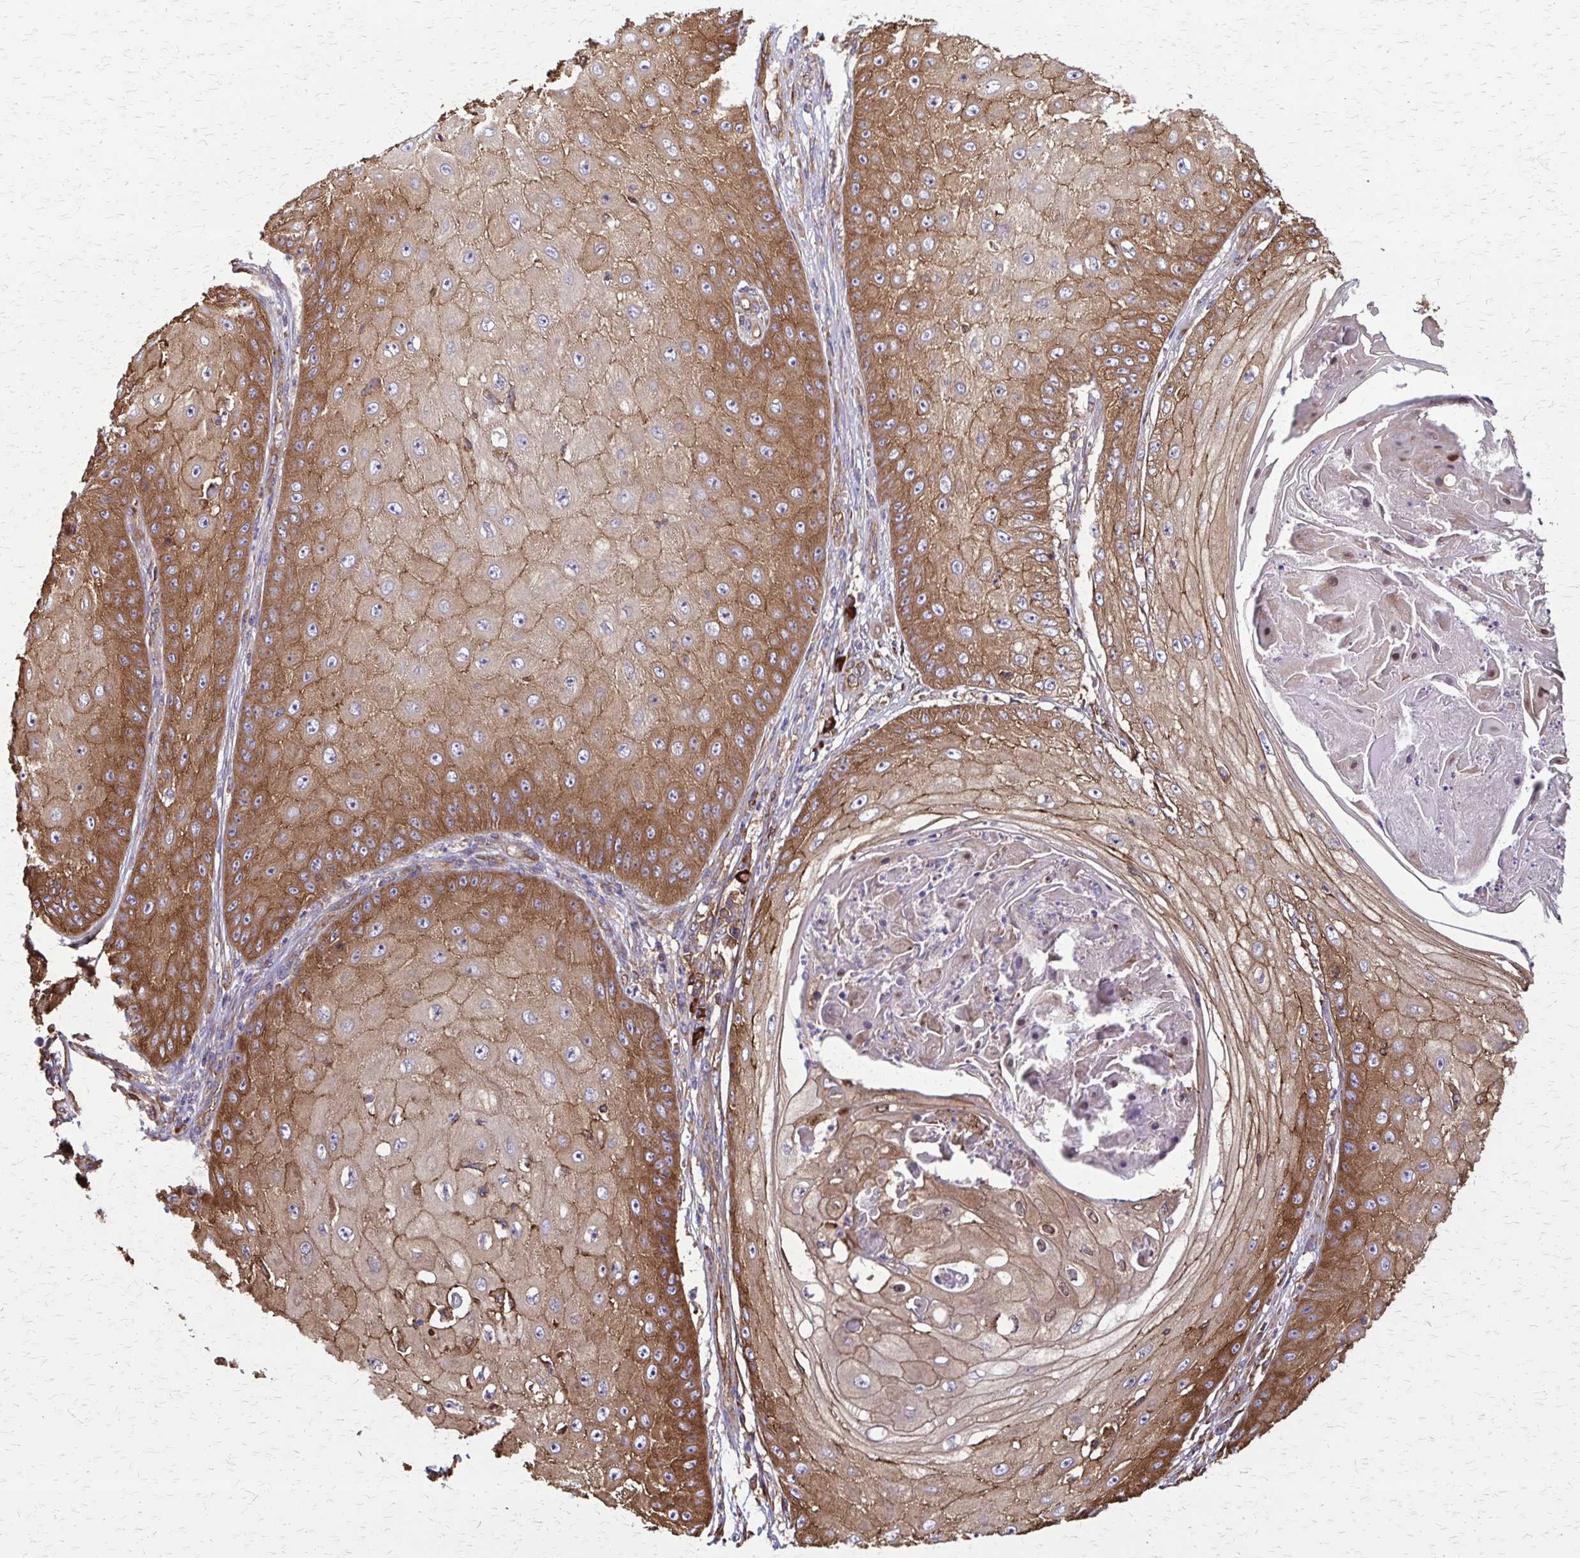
{"staining": {"intensity": "moderate", "quantity": ">75%", "location": "cytoplasmic/membranous"}, "tissue": "skin cancer", "cell_type": "Tumor cells", "image_type": "cancer", "snomed": [{"axis": "morphology", "description": "Squamous cell carcinoma, NOS"}, {"axis": "topography", "description": "Skin"}], "caption": "Skin cancer tissue exhibits moderate cytoplasmic/membranous staining in approximately >75% of tumor cells", "gene": "EEF2", "patient": {"sex": "male", "age": 70}}